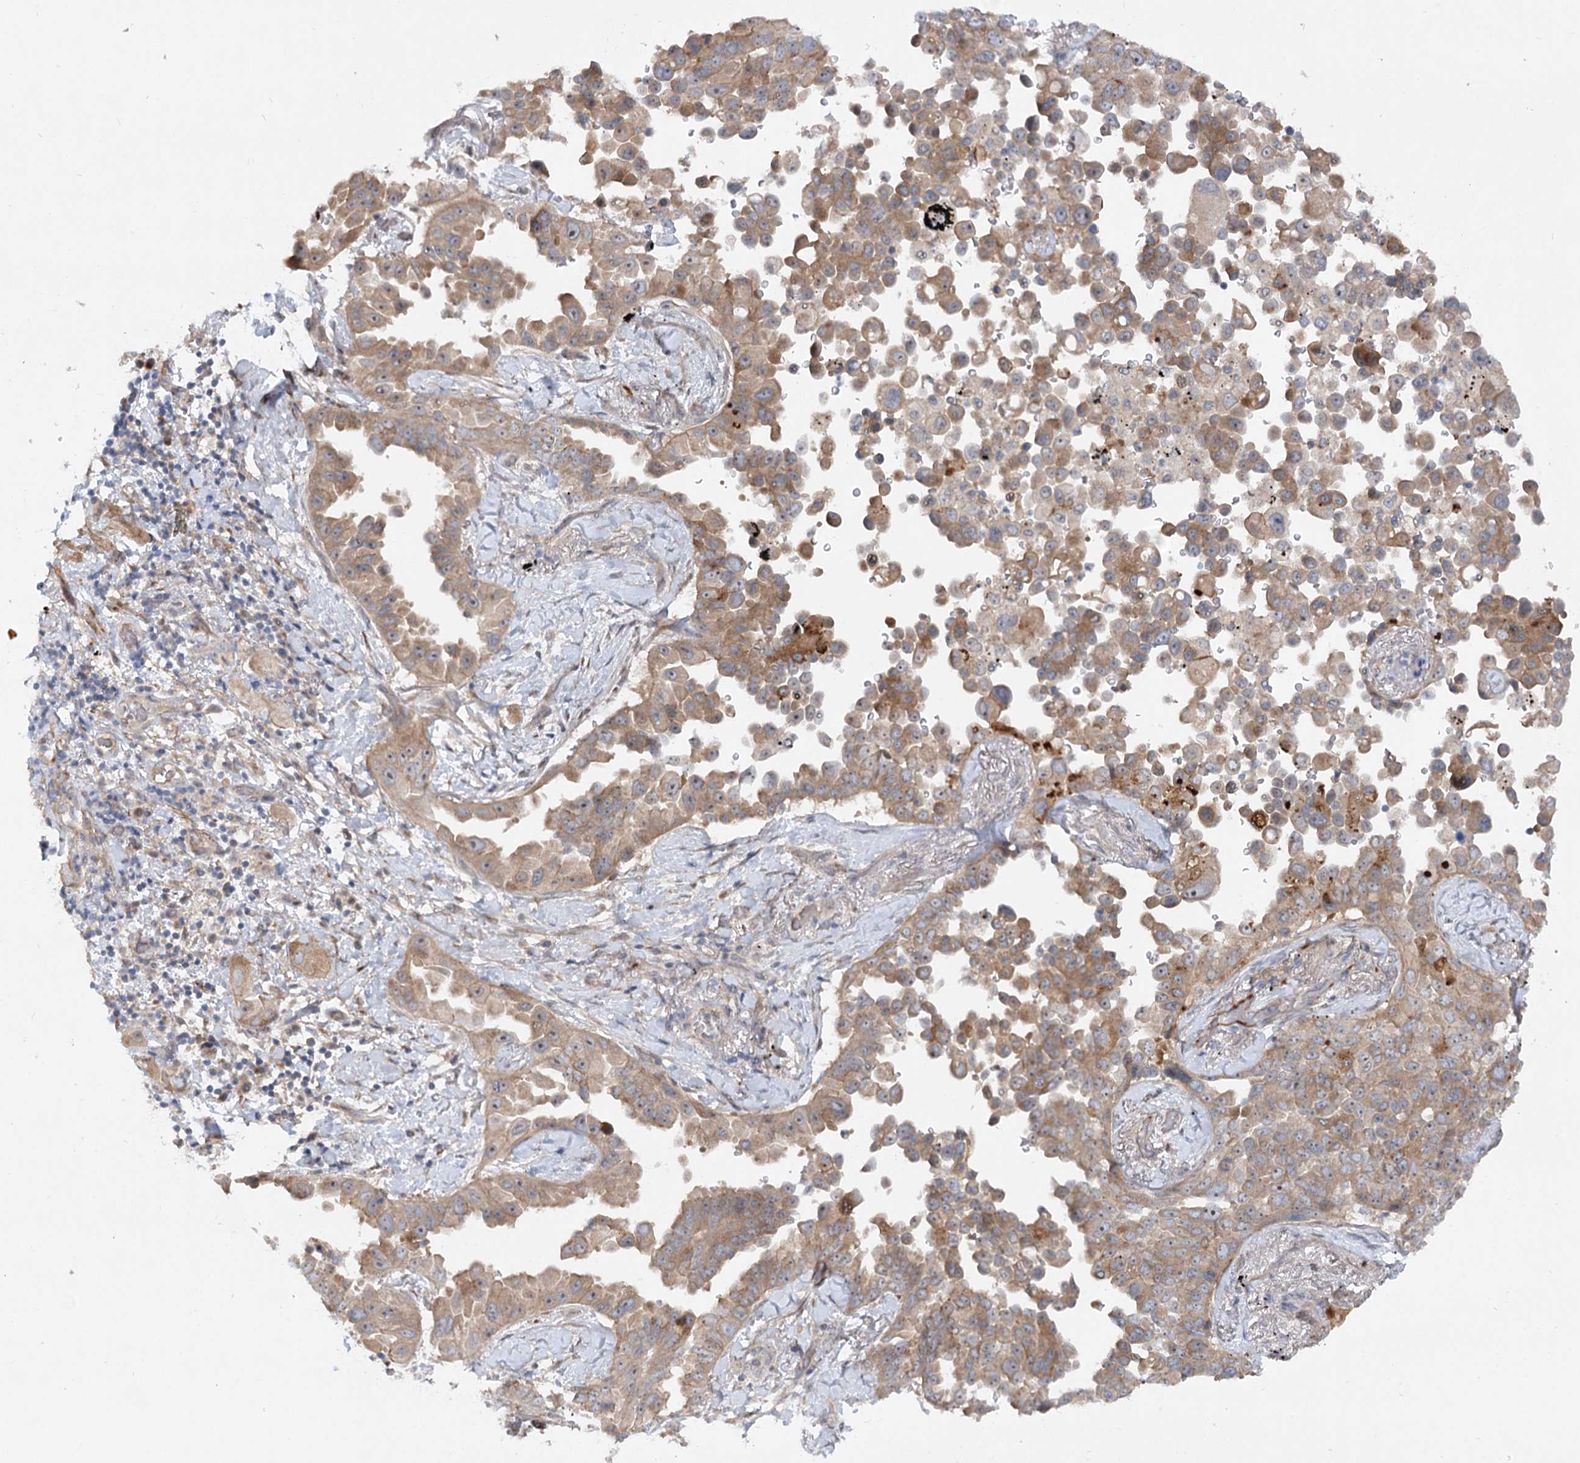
{"staining": {"intensity": "moderate", "quantity": "25%-75%", "location": "cytoplasmic/membranous"}, "tissue": "lung cancer", "cell_type": "Tumor cells", "image_type": "cancer", "snomed": [{"axis": "morphology", "description": "Adenocarcinoma, NOS"}, {"axis": "topography", "description": "Lung"}], "caption": "This photomicrograph shows immunohistochemistry (IHC) staining of human adenocarcinoma (lung), with medium moderate cytoplasmic/membranous staining in approximately 25%-75% of tumor cells.", "gene": "FGF19", "patient": {"sex": "female", "age": 67}}